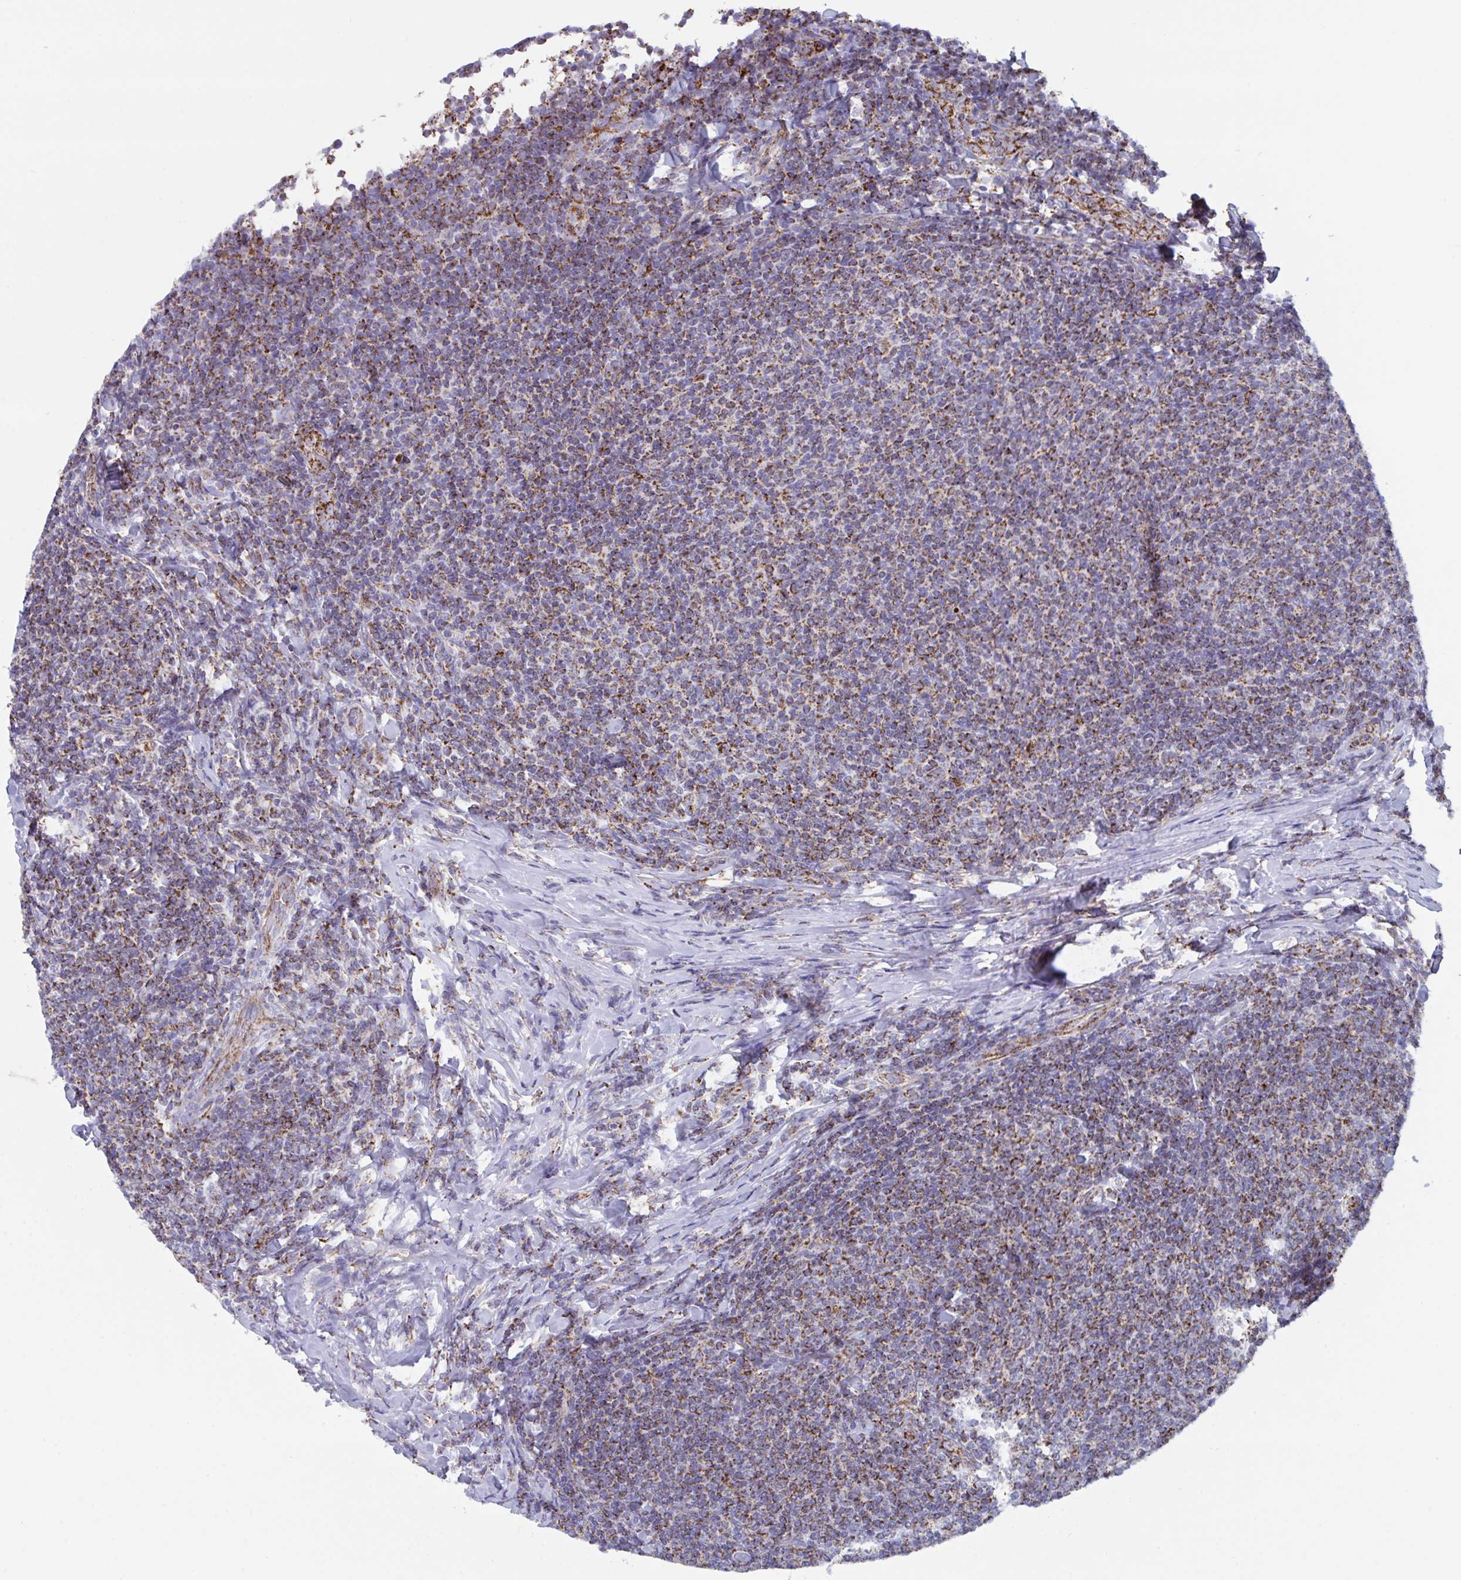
{"staining": {"intensity": "strong", "quantity": "25%-75%", "location": "cytoplasmic/membranous"}, "tissue": "lymphoma", "cell_type": "Tumor cells", "image_type": "cancer", "snomed": [{"axis": "morphology", "description": "Malignant lymphoma, non-Hodgkin's type, Low grade"}, {"axis": "topography", "description": "Lymph node"}], "caption": "DAB (3,3'-diaminobenzidine) immunohistochemical staining of lymphoma exhibits strong cytoplasmic/membranous protein staining in about 25%-75% of tumor cells. (DAB = brown stain, brightfield microscopy at high magnification).", "gene": "BCAT2", "patient": {"sex": "male", "age": 52}}